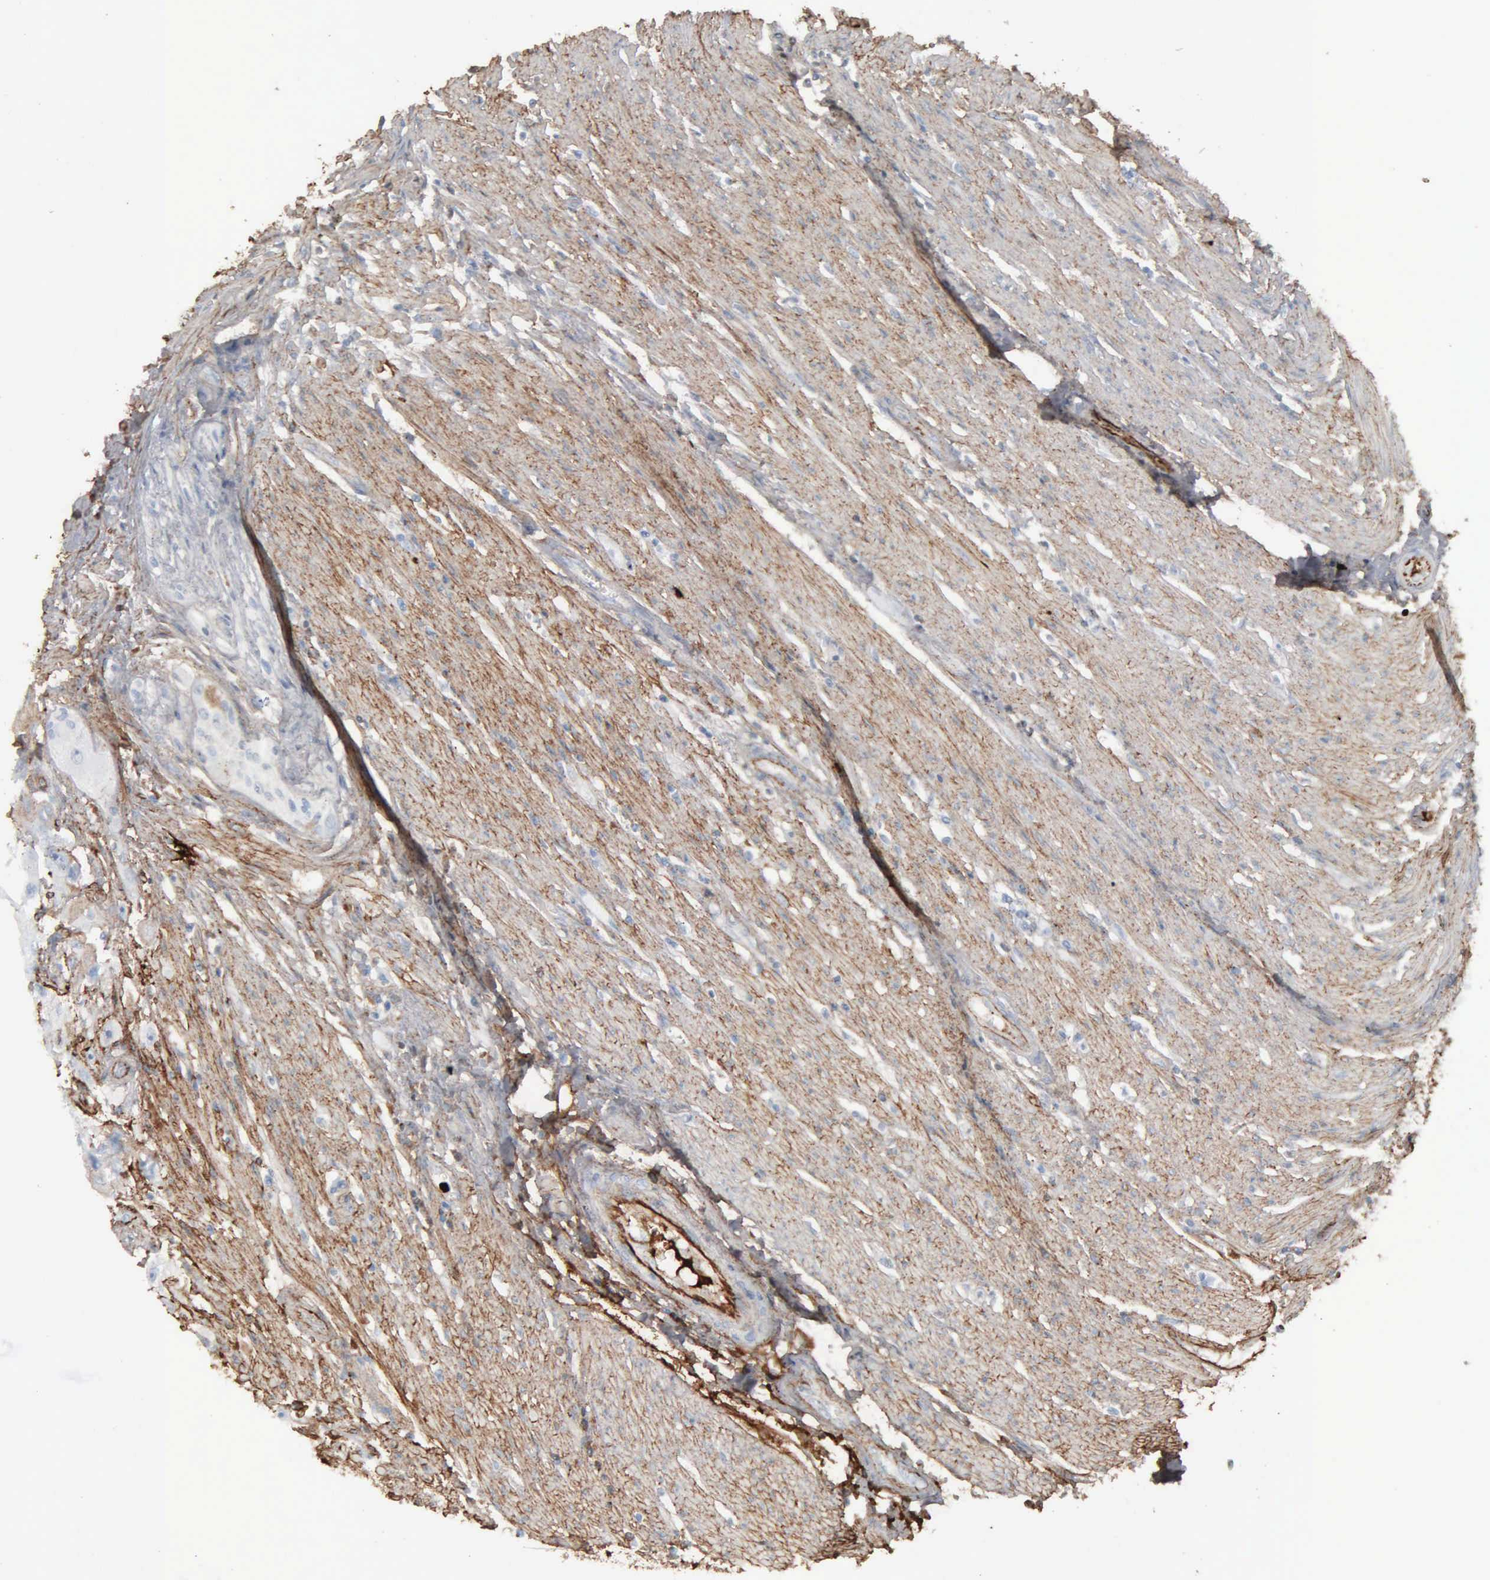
{"staining": {"intensity": "negative", "quantity": "none", "location": "none"}, "tissue": "colorectal cancer", "cell_type": "Tumor cells", "image_type": "cancer", "snomed": [{"axis": "morphology", "description": "Adenocarcinoma, NOS"}, {"axis": "topography", "description": "Colon"}], "caption": "Histopathology image shows no significant protein positivity in tumor cells of colorectal cancer.", "gene": "FN1", "patient": {"sex": "female", "age": 46}}